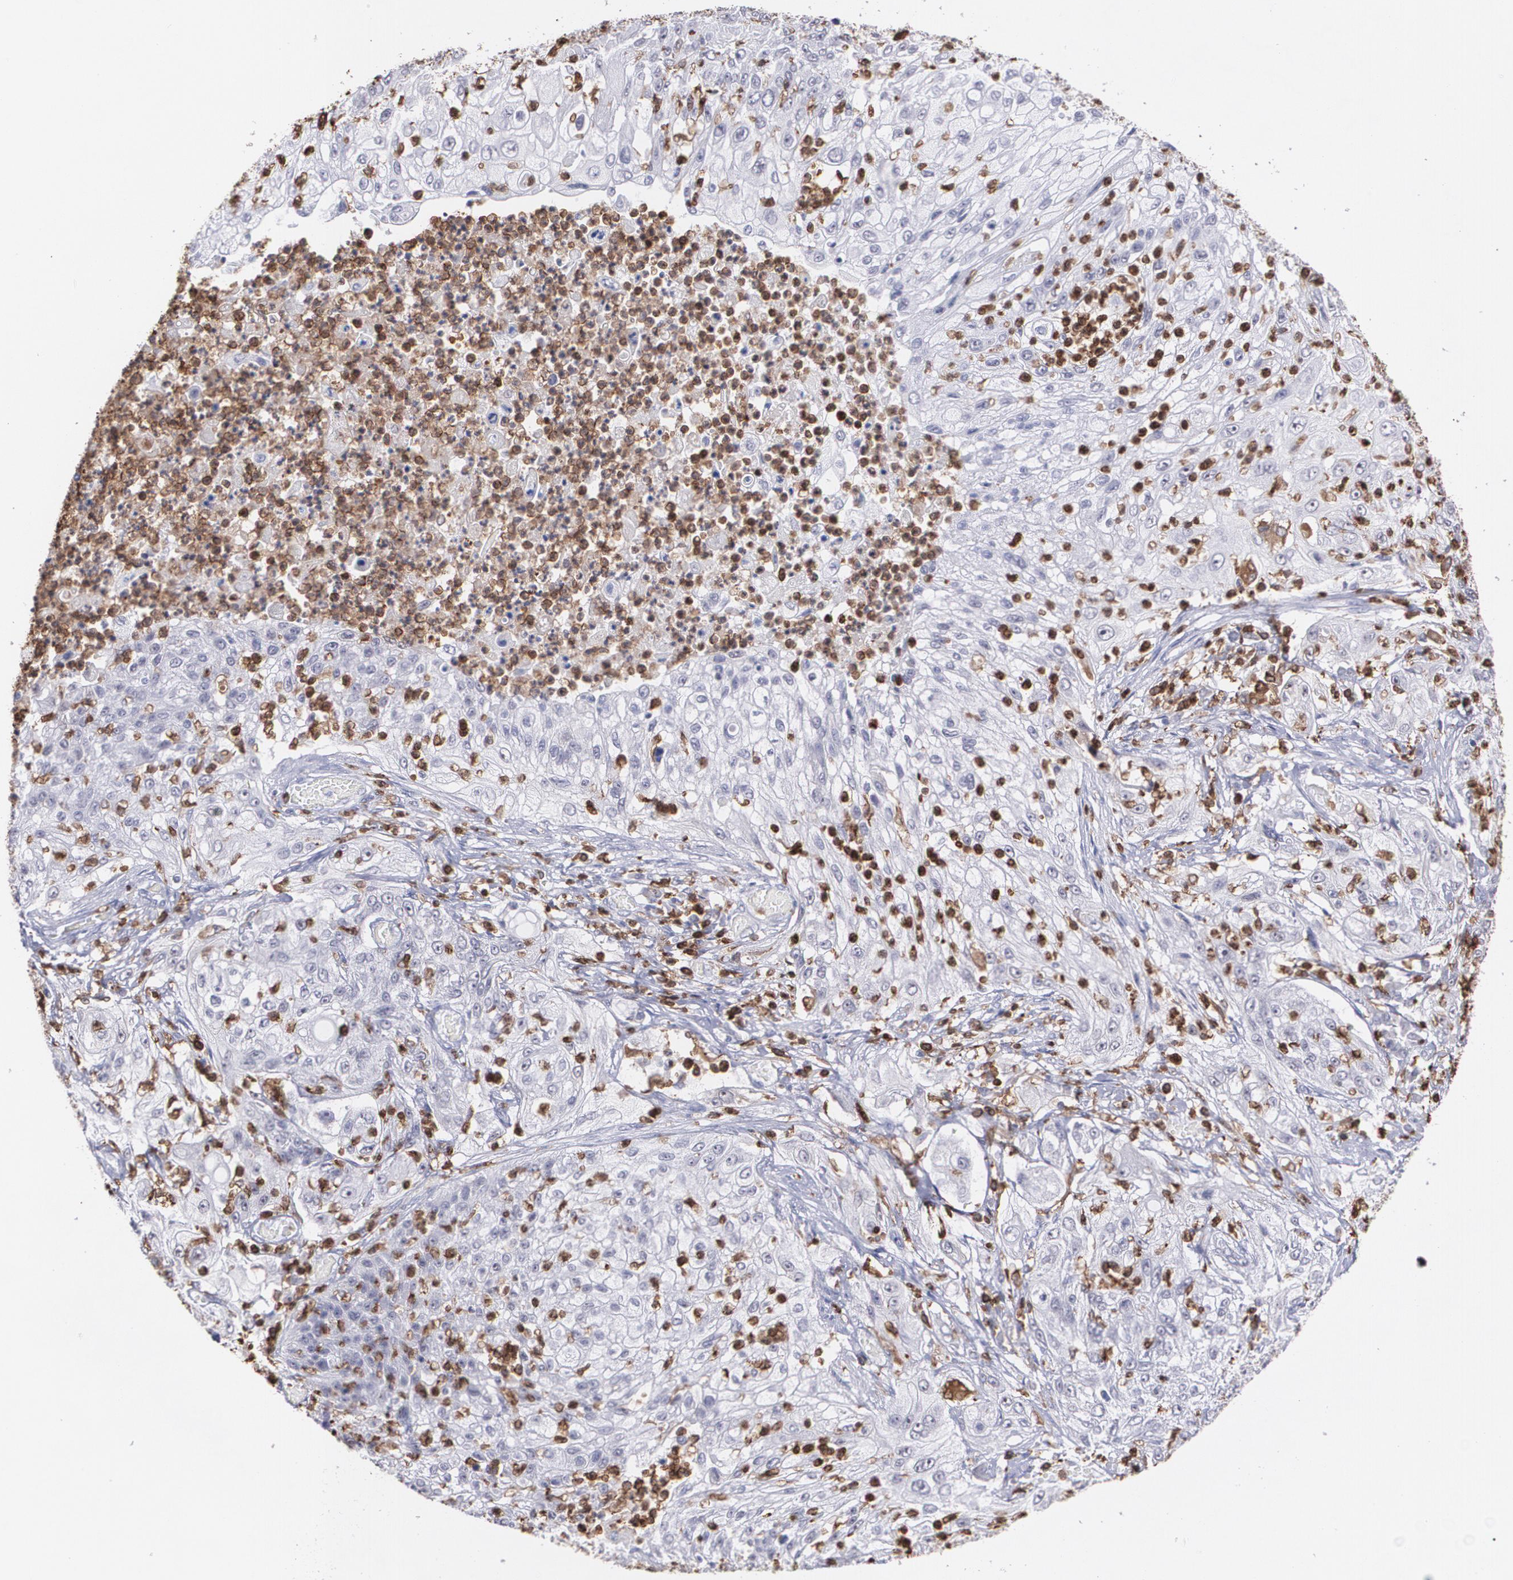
{"staining": {"intensity": "negative", "quantity": "none", "location": "none"}, "tissue": "lung cancer", "cell_type": "Tumor cells", "image_type": "cancer", "snomed": [{"axis": "morphology", "description": "Inflammation, NOS"}, {"axis": "morphology", "description": "Squamous cell carcinoma, NOS"}, {"axis": "topography", "description": "Lymph node"}, {"axis": "topography", "description": "Soft tissue"}, {"axis": "topography", "description": "Lung"}], "caption": "Lung squamous cell carcinoma was stained to show a protein in brown. There is no significant staining in tumor cells.", "gene": "NCF2", "patient": {"sex": "male", "age": 66}}